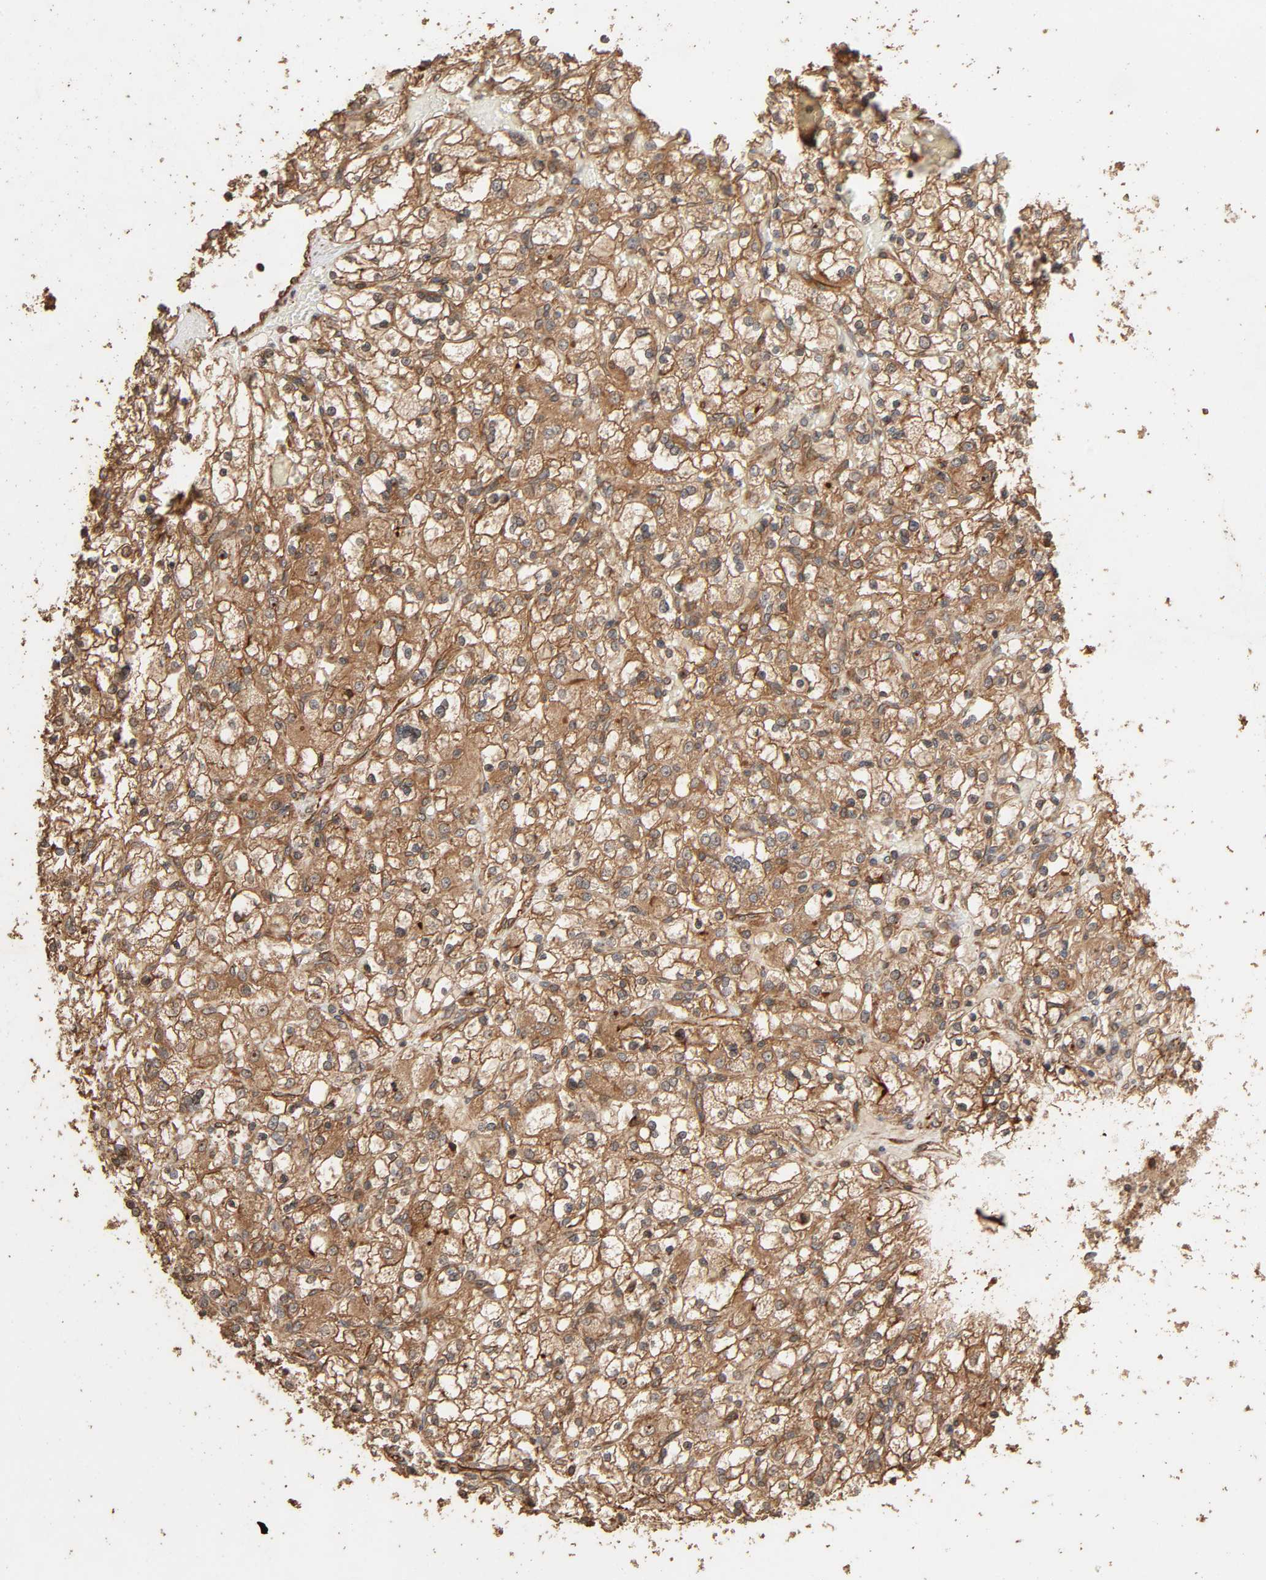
{"staining": {"intensity": "moderate", "quantity": "25%-75%", "location": "cytoplasmic/membranous"}, "tissue": "renal cancer", "cell_type": "Tumor cells", "image_type": "cancer", "snomed": [{"axis": "morphology", "description": "Adenocarcinoma, NOS"}, {"axis": "topography", "description": "Kidney"}], "caption": "IHC micrograph of renal cancer (adenocarcinoma) stained for a protein (brown), which displays medium levels of moderate cytoplasmic/membranous positivity in approximately 25%-75% of tumor cells.", "gene": "RPS6KA6", "patient": {"sex": "female", "age": 83}}